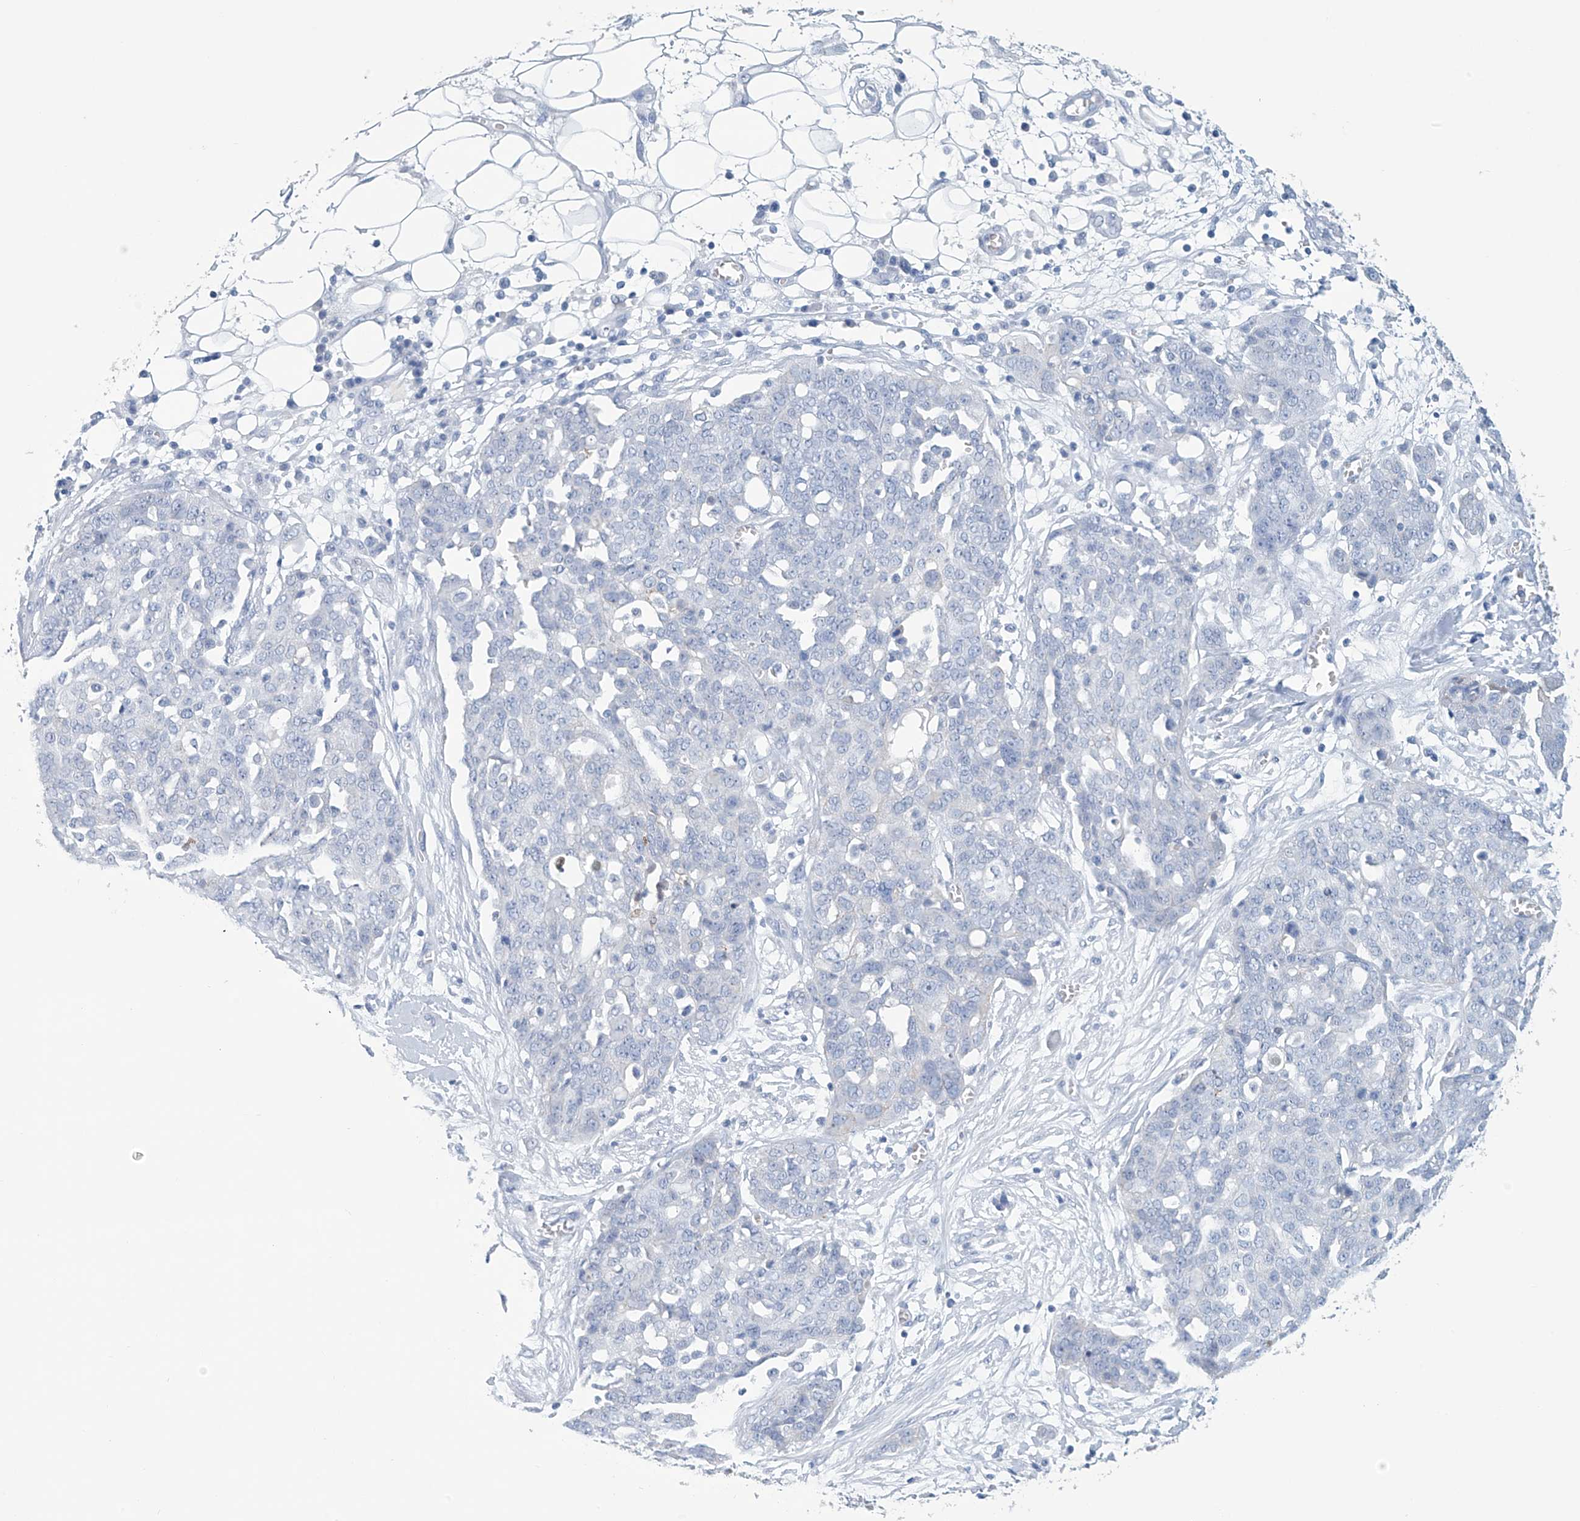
{"staining": {"intensity": "negative", "quantity": "none", "location": "none"}, "tissue": "ovarian cancer", "cell_type": "Tumor cells", "image_type": "cancer", "snomed": [{"axis": "morphology", "description": "Cystadenocarcinoma, serous, NOS"}, {"axis": "topography", "description": "Soft tissue"}, {"axis": "topography", "description": "Ovary"}], "caption": "A photomicrograph of ovarian cancer (serous cystadenocarcinoma) stained for a protein demonstrates no brown staining in tumor cells.", "gene": "DSP", "patient": {"sex": "female", "age": 57}}